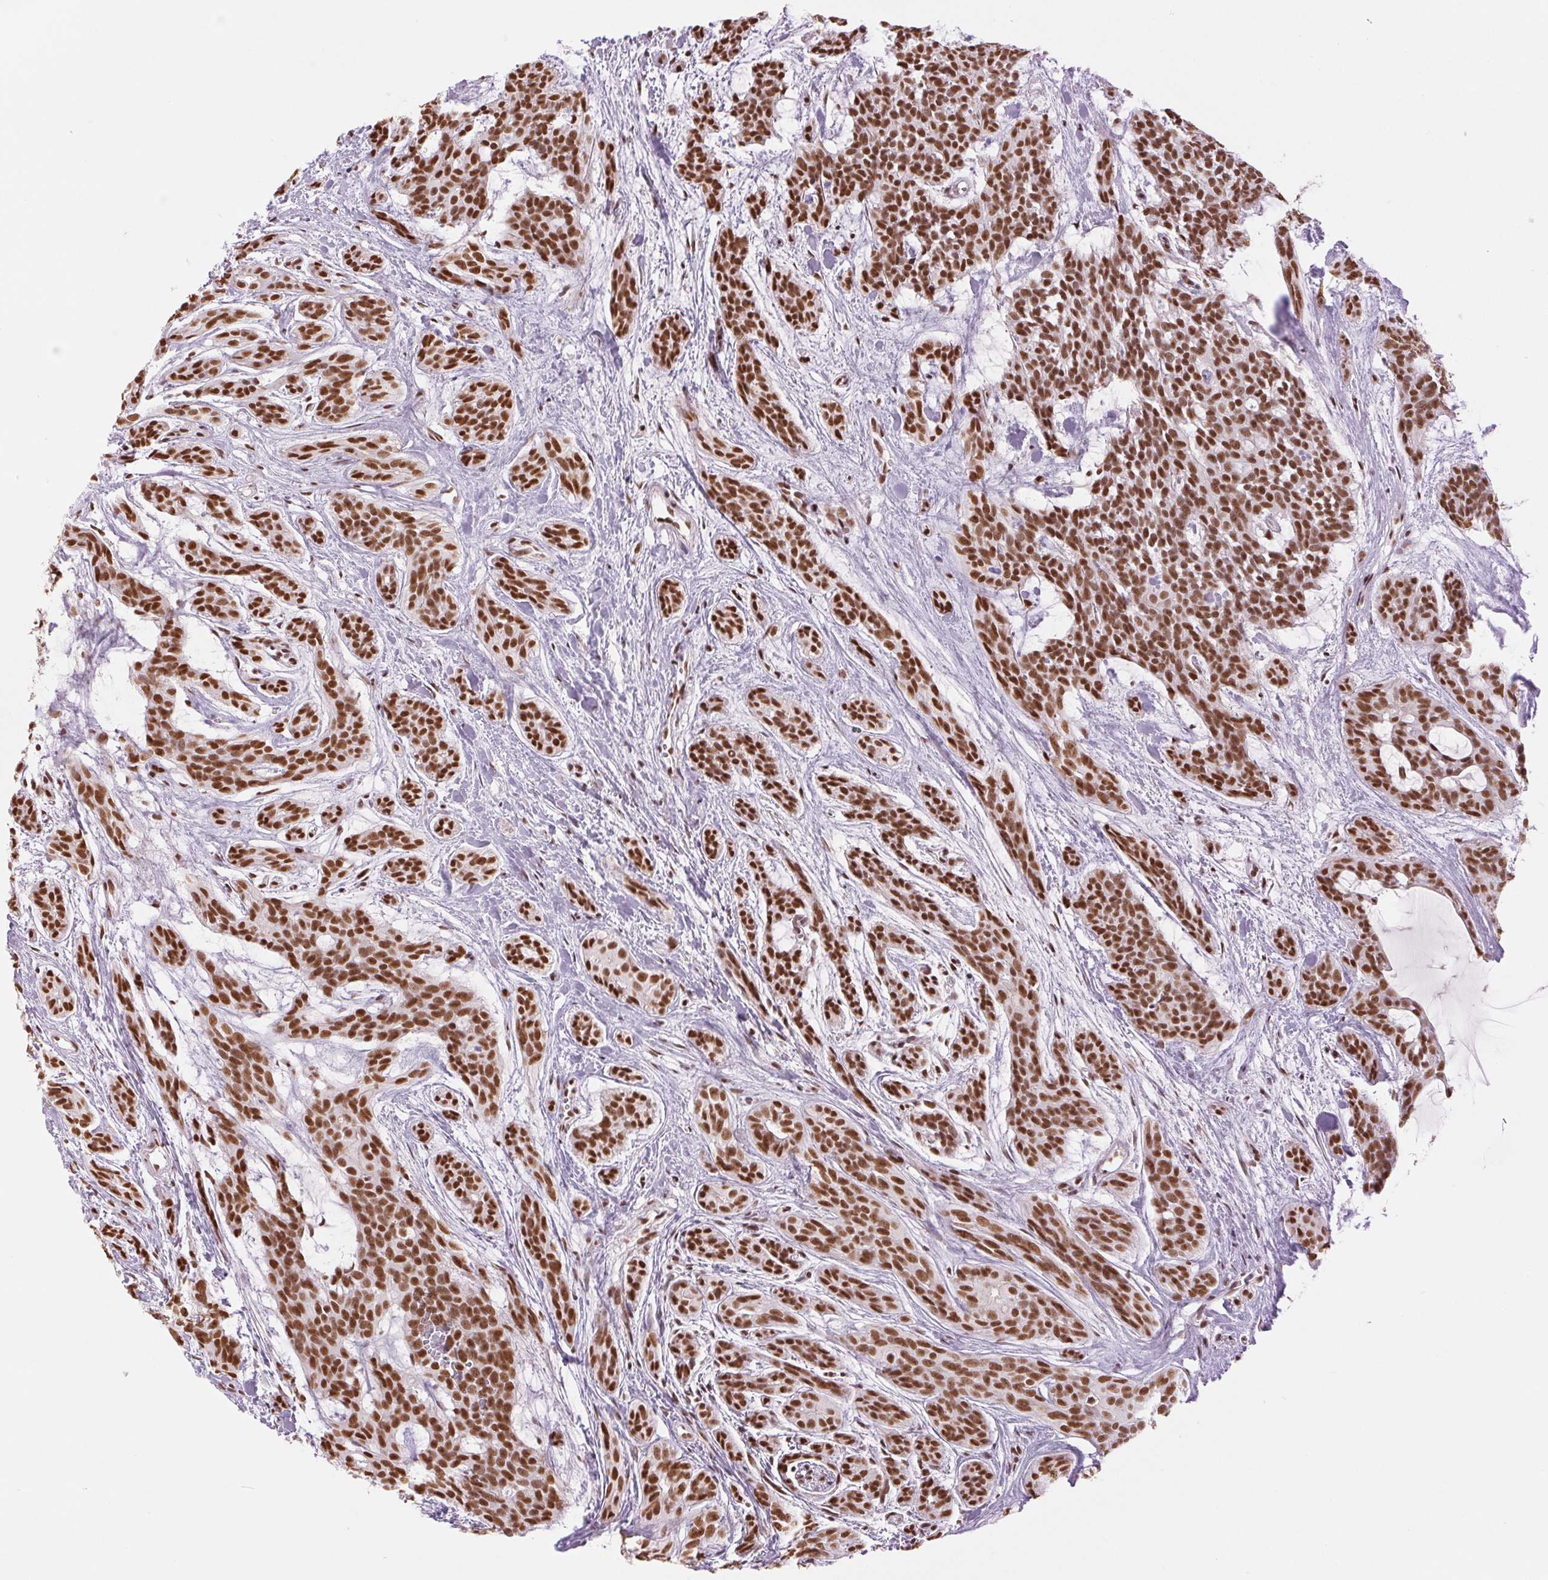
{"staining": {"intensity": "strong", "quantity": ">75%", "location": "nuclear"}, "tissue": "head and neck cancer", "cell_type": "Tumor cells", "image_type": "cancer", "snomed": [{"axis": "morphology", "description": "Adenocarcinoma, NOS"}, {"axis": "topography", "description": "Head-Neck"}], "caption": "Immunohistochemistry (IHC) staining of head and neck cancer (adenocarcinoma), which reveals high levels of strong nuclear staining in about >75% of tumor cells indicating strong nuclear protein expression. The staining was performed using DAB (3,3'-diaminobenzidine) (brown) for protein detection and nuclei were counterstained in hematoxylin (blue).", "gene": "ZFR2", "patient": {"sex": "male", "age": 66}}